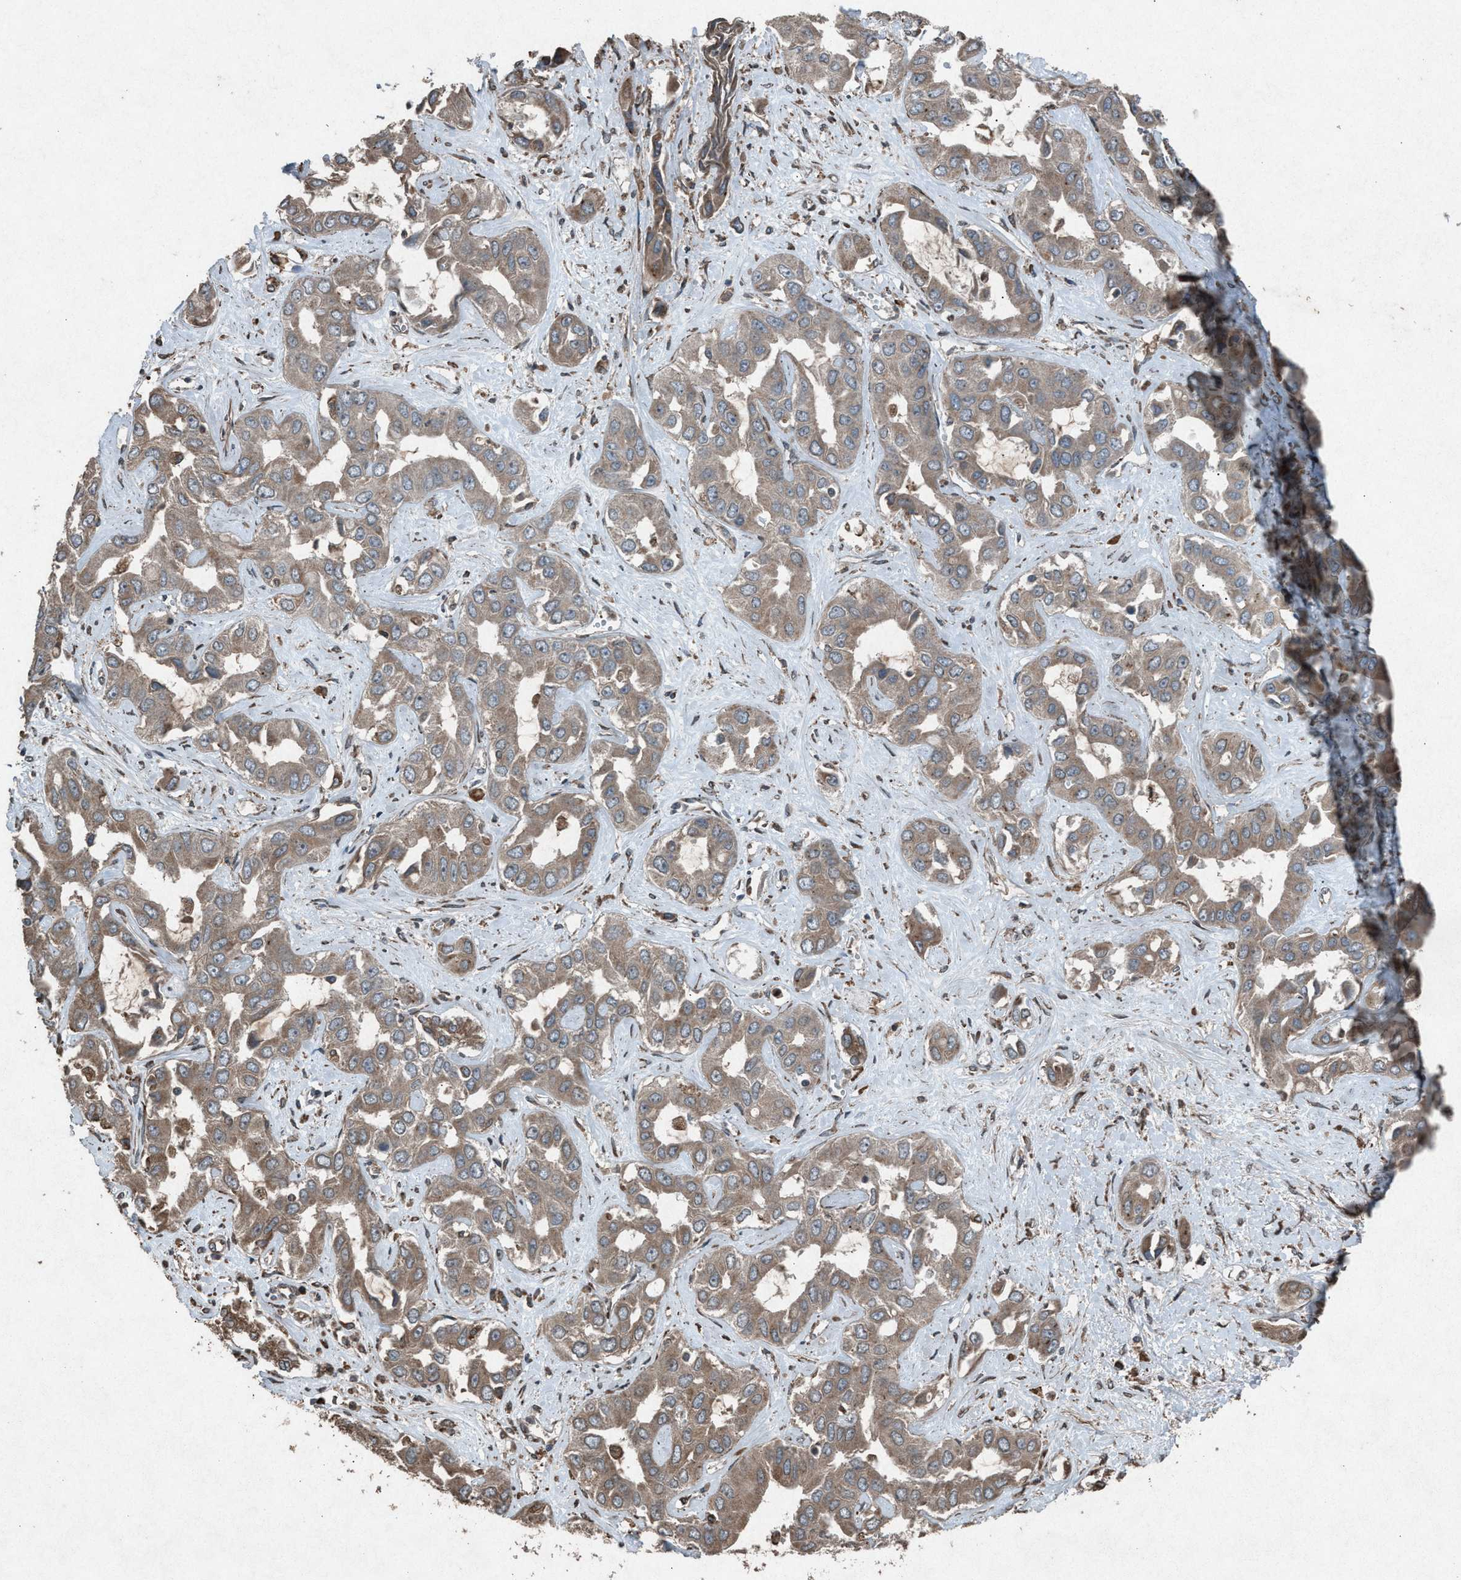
{"staining": {"intensity": "weak", "quantity": ">75%", "location": "cytoplasmic/membranous"}, "tissue": "liver cancer", "cell_type": "Tumor cells", "image_type": "cancer", "snomed": [{"axis": "morphology", "description": "Cholangiocarcinoma"}, {"axis": "topography", "description": "Liver"}], "caption": "Immunohistochemistry histopathology image of cholangiocarcinoma (liver) stained for a protein (brown), which shows low levels of weak cytoplasmic/membranous positivity in approximately >75% of tumor cells.", "gene": "CALR", "patient": {"sex": "female", "age": 52}}